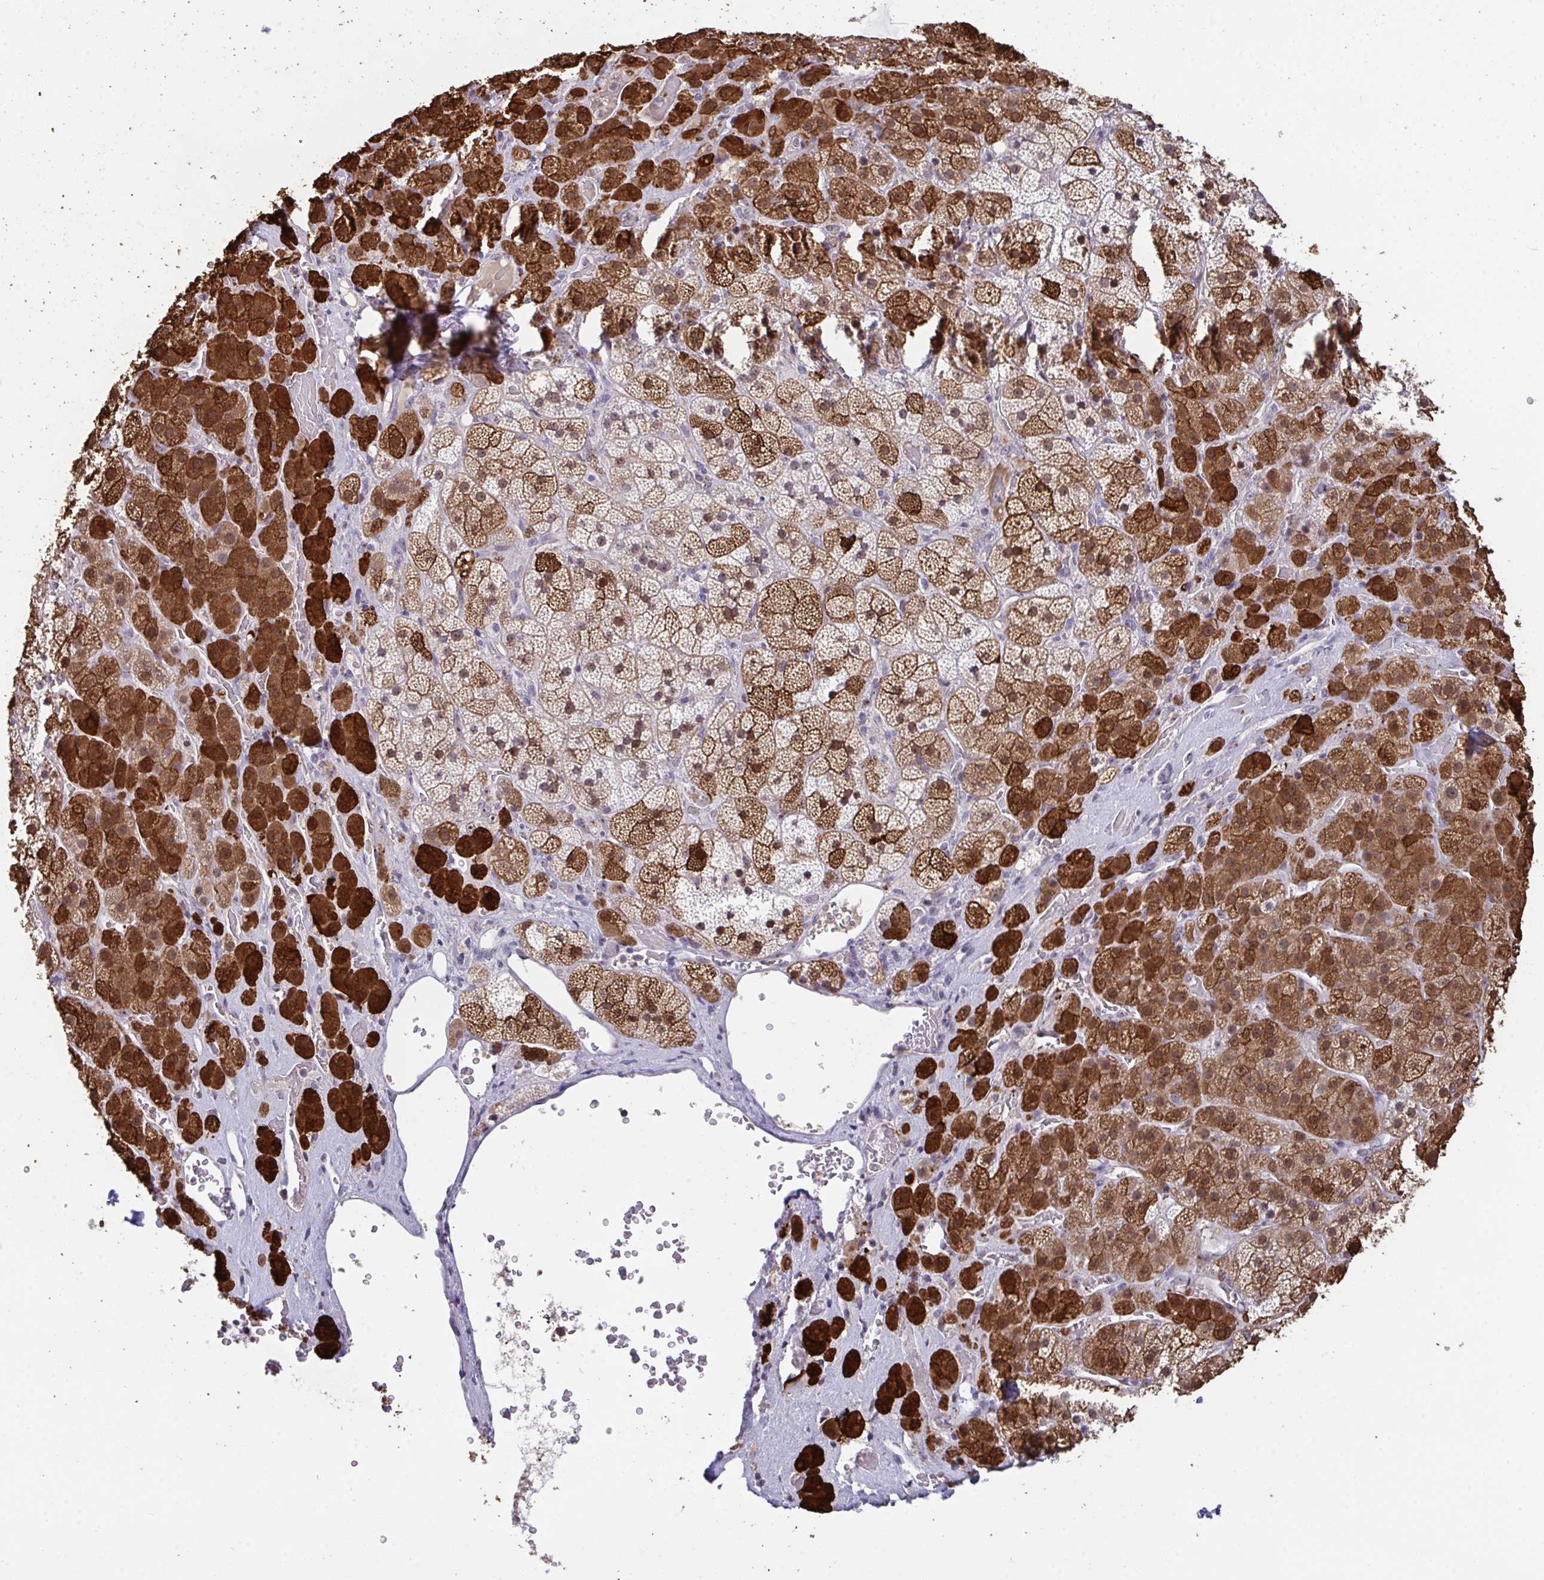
{"staining": {"intensity": "strong", "quantity": ">75%", "location": "cytoplasmic/membranous,nuclear"}, "tissue": "adrenal gland", "cell_type": "Glandular cells", "image_type": "normal", "snomed": [{"axis": "morphology", "description": "Normal tissue, NOS"}, {"axis": "topography", "description": "Adrenal gland"}], "caption": "This is a micrograph of IHC staining of normal adrenal gland, which shows strong staining in the cytoplasmic/membranous,nuclear of glandular cells.", "gene": "SENP3", "patient": {"sex": "male", "age": 57}}